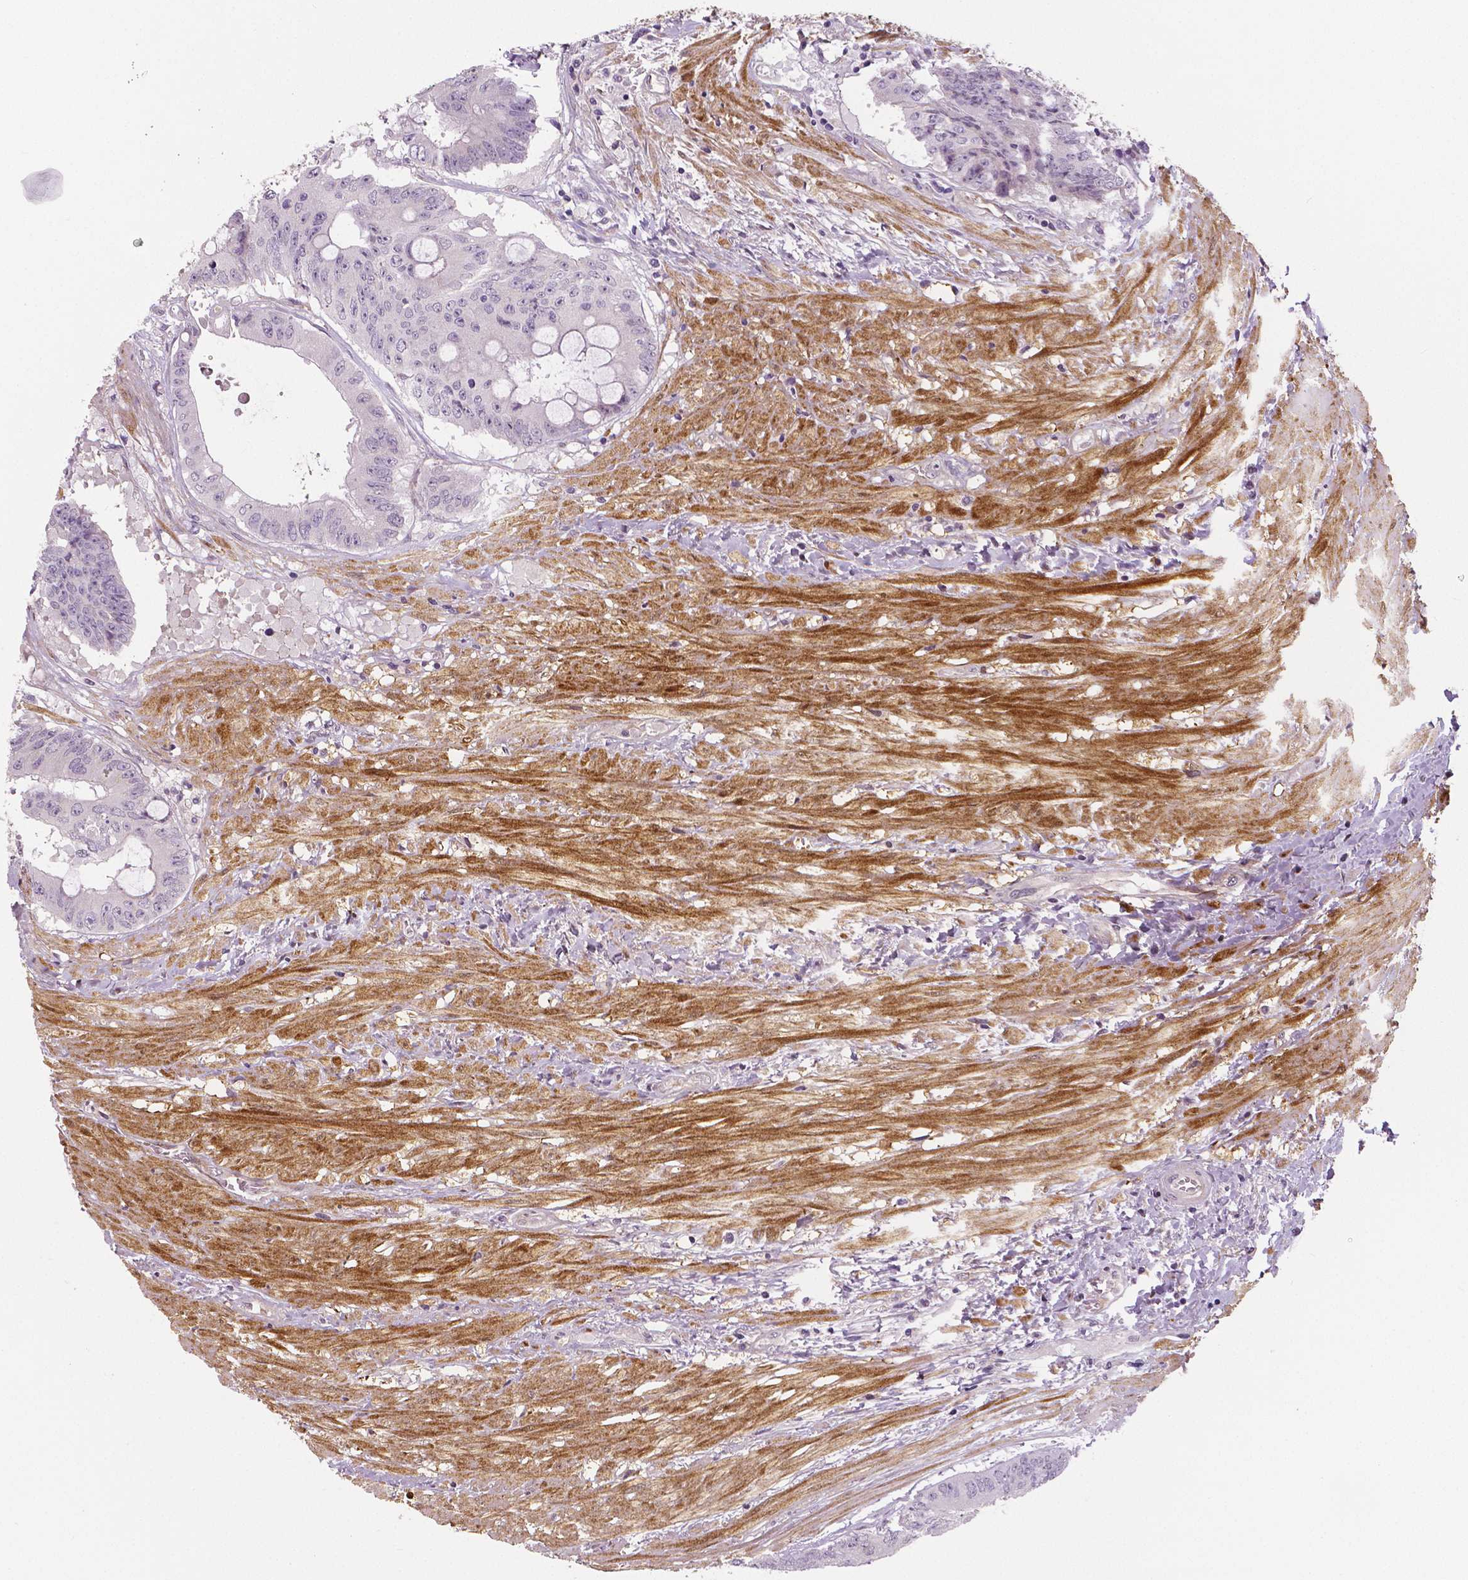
{"staining": {"intensity": "negative", "quantity": "none", "location": "none"}, "tissue": "colorectal cancer", "cell_type": "Tumor cells", "image_type": "cancer", "snomed": [{"axis": "morphology", "description": "Adenocarcinoma, NOS"}, {"axis": "topography", "description": "Rectum"}], "caption": "This is a image of immunohistochemistry staining of colorectal cancer (adenocarcinoma), which shows no staining in tumor cells.", "gene": "FLT1", "patient": {"sex": "male", "age": 59}}